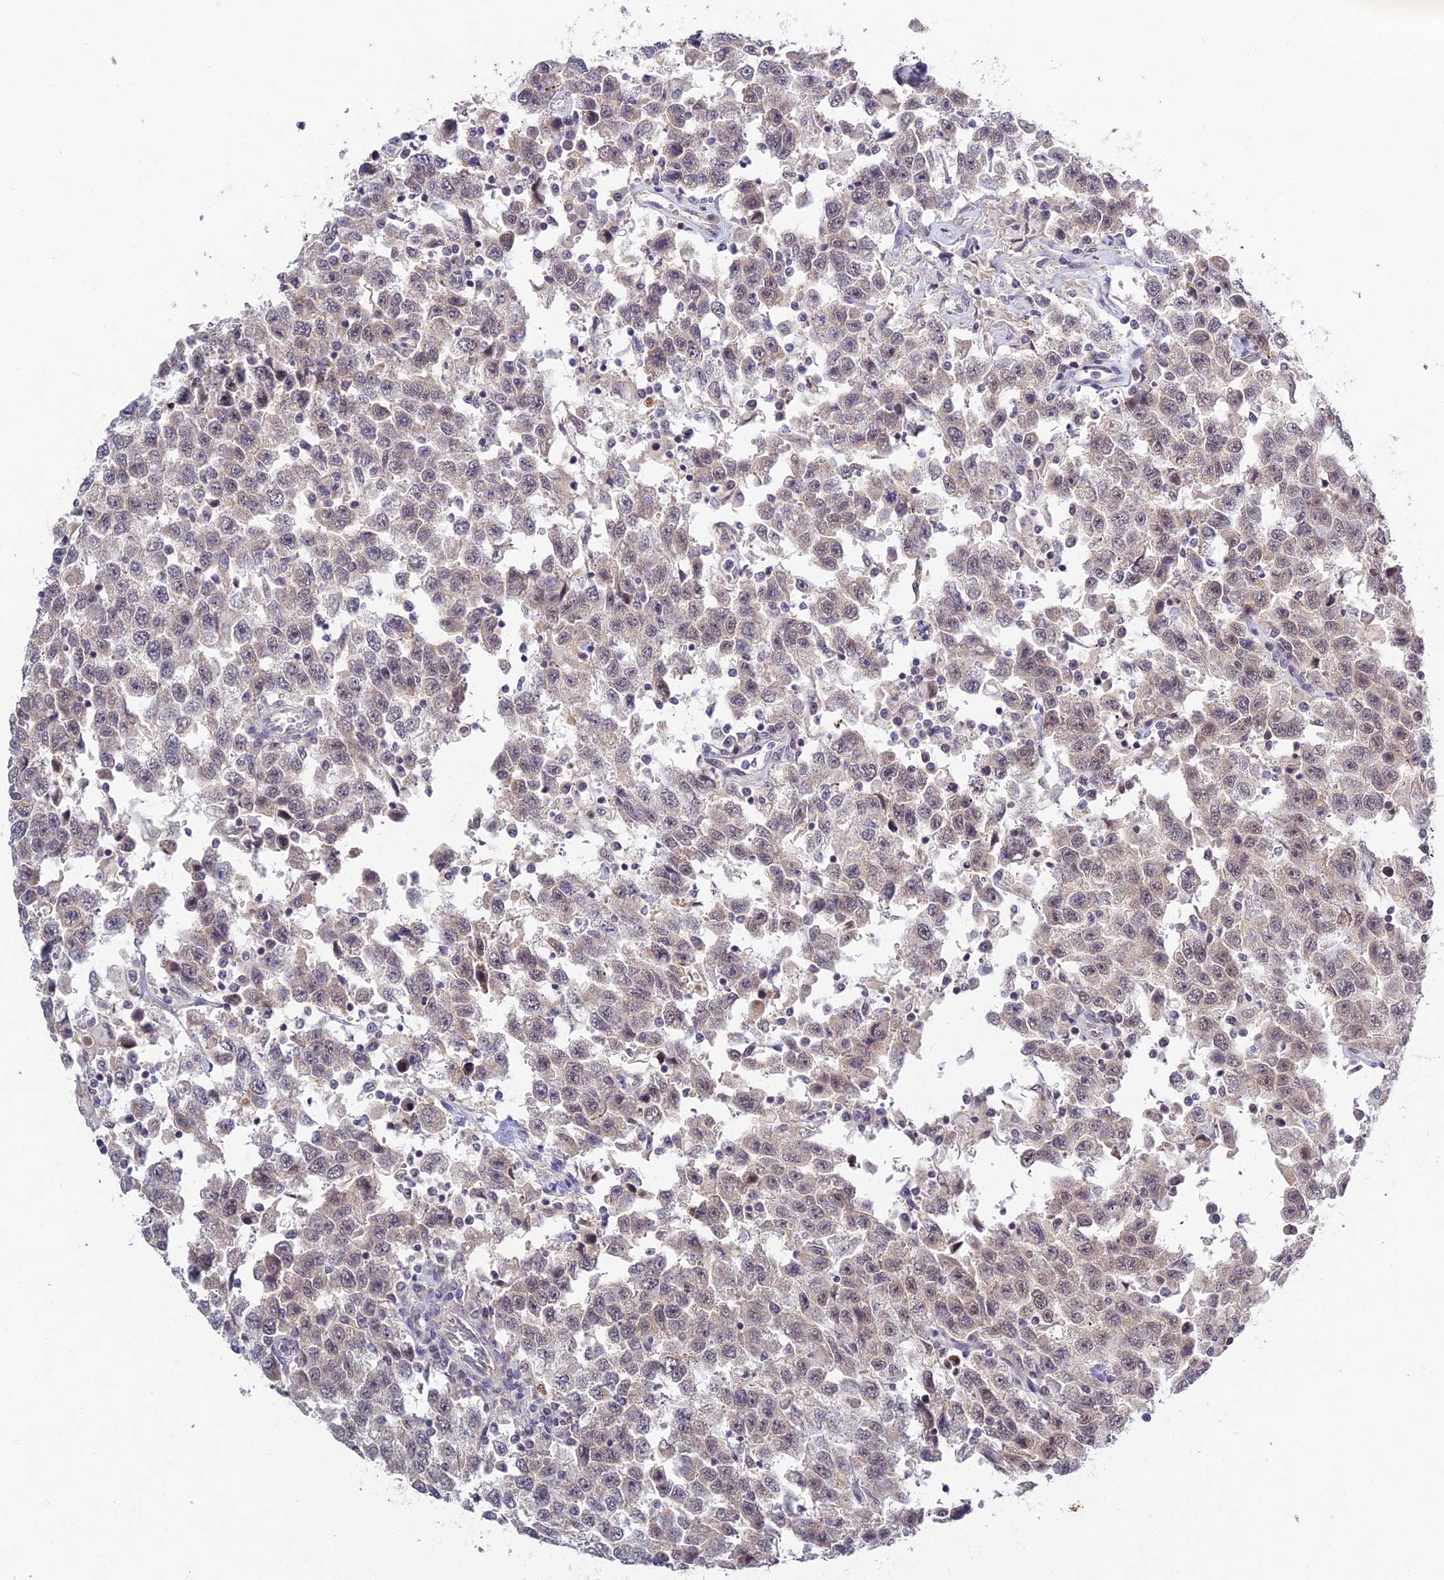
{"staining": {"intensity": "negative", "quantity": "none", "location": "none"}, "tissue": "testis cancer", "cell_type": "Tumor cells", "image_type": "cancer", "snomed": [{"axis": "morphology", "description": "Seminoma, NOS"}, {"axis": "topography", "description": "Testis"}], "caption": "This is a histopathology image of IHC staining of seminoma (testis), which shows no expression in tumor cells.", "gene": "RAVER1", "patient": {"sex": "male", "age": 41}}